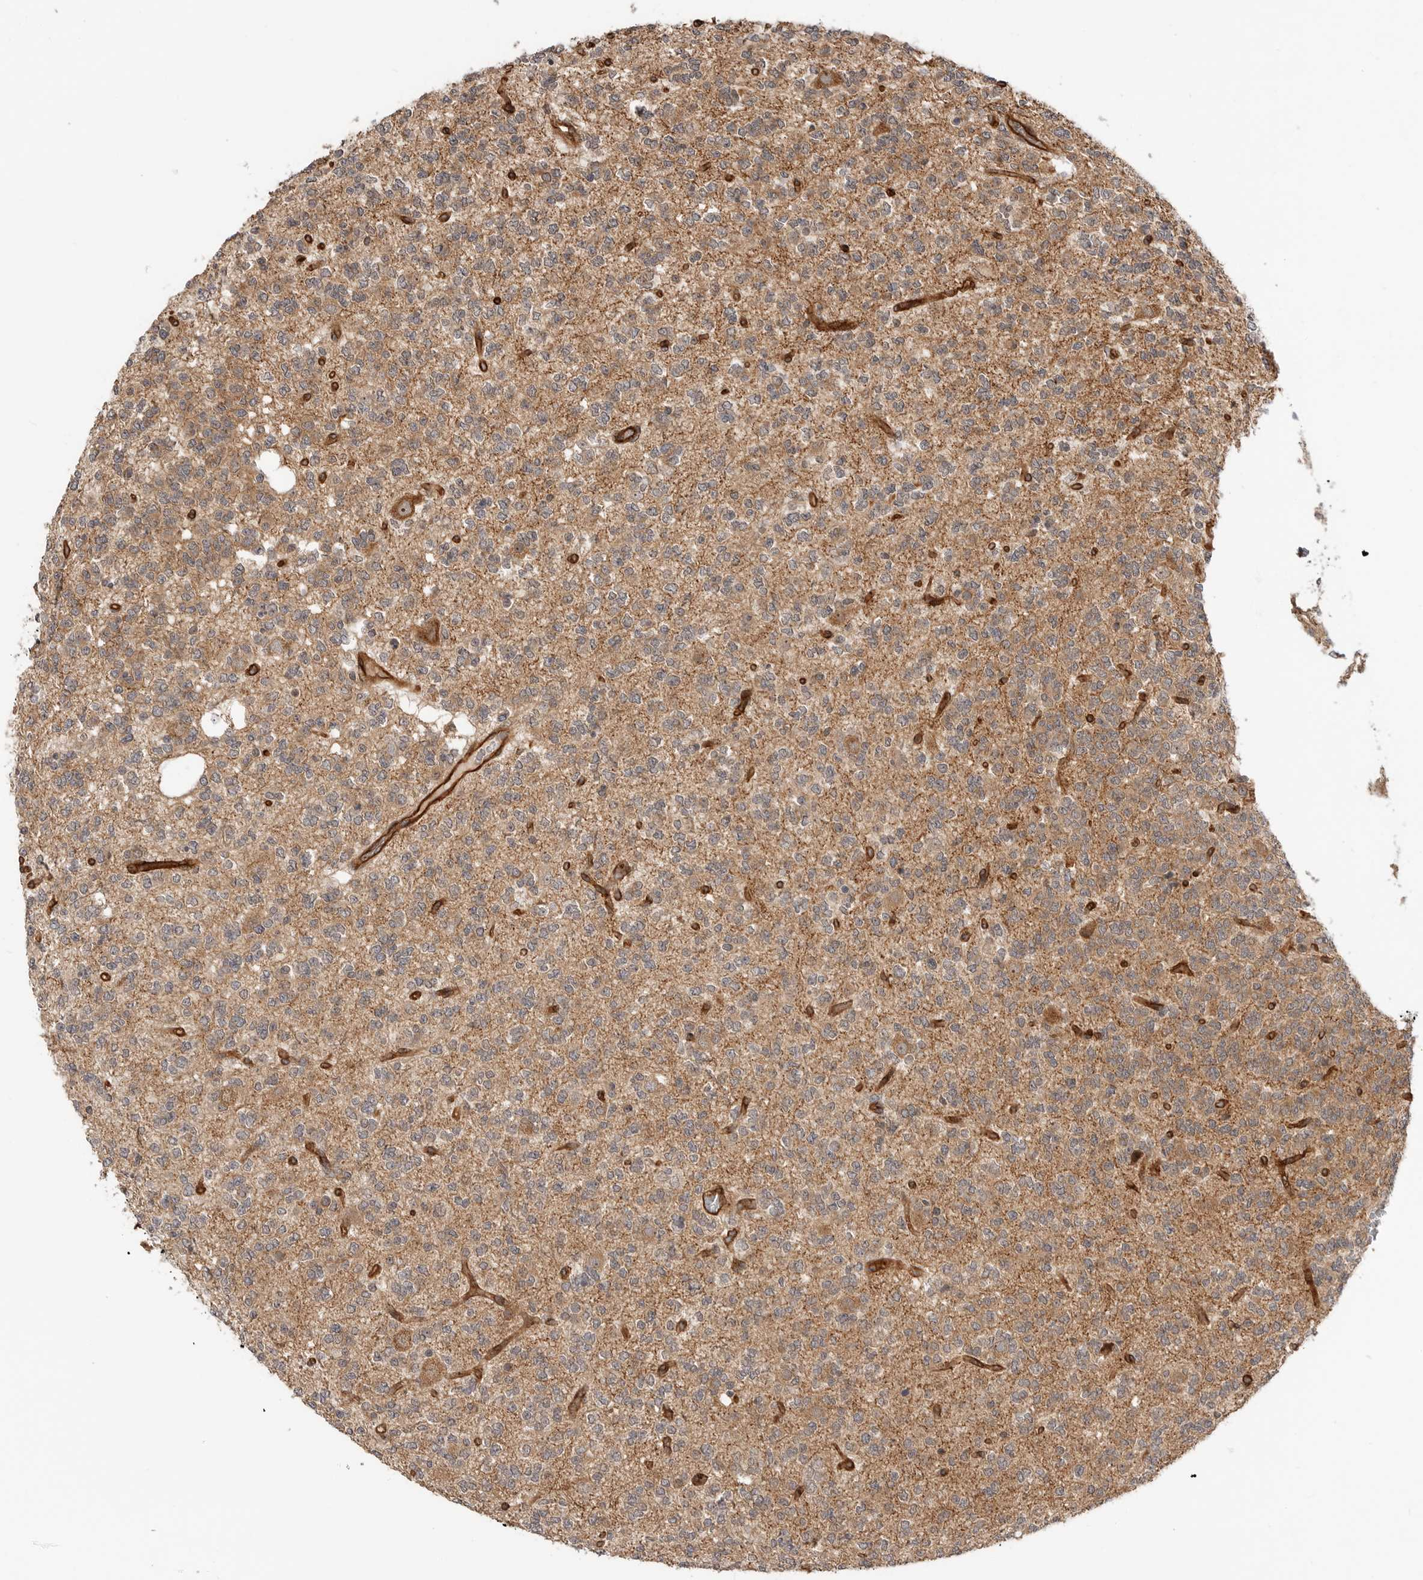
{"staining": {"intensity": "weak", "quantity": "25%-75%", "location": "cytoplasmic/membranous"}, "tissue": "glioma", "cell_type": "Tumor cells", "image_type": "cancer", "snomed": [{"axis": "morphology", "description": "Glioma, malignant, Low grade"}, {"axis": "topography", "description": "Brain"}], "caption": "High-power microscopy captured an IHC micrograph of low-grade glioma (malignant), revealing weak cytoplasmic/membranous expression in about 25%-75% of tumor cells. Using DAB (brown) and hematoxylin (blue) stains, captured at high magnification using brightfield microscopy.", "gene": "GPATCH2", "patient": {"sex": "male", "age": 38}}